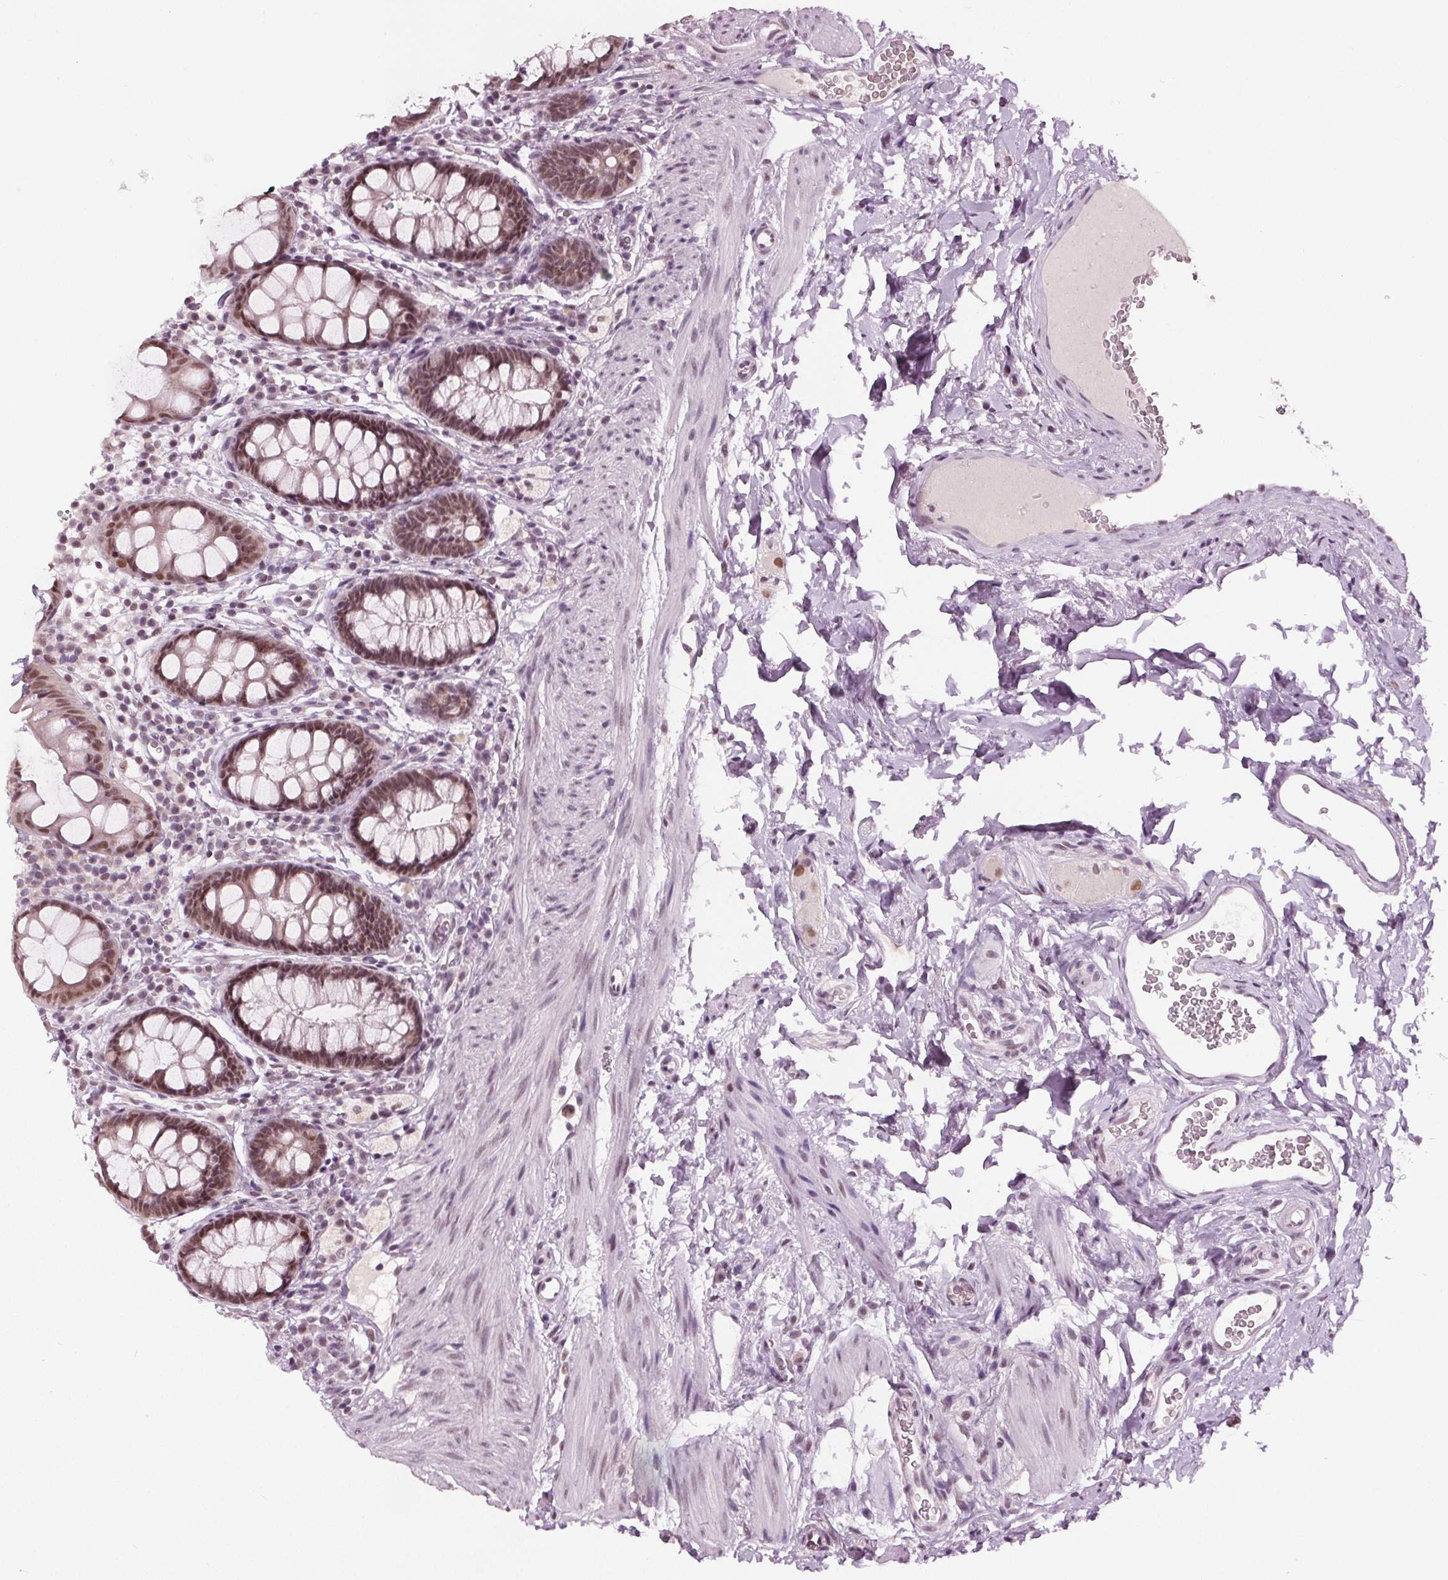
{"staining": {"intensity": "moderate", "quantity": ">75%", "location": "nuclear"}, "tissue": "rectum", "cell_type": "Glandular cells", "image_type": "normal", "snomed": [{"axis": "morphology", "description": "Normal tissue, NOS"}, {"axis": "topography", "description": "Rectum"}, {"axis": "topography", "description": "Peripheral nerve tissue"}], "caption": "Immunohistochemistry staining of benign rectum, which shows medium levels of moderate nuclear staining in approximately >75% of glandular cells indicating moderate nuclear protein expression. The staining was performed using DAB (3,3'-diaminobenzidine) (brown) for protein detection and nuclei were counterstained in hematoxylin (blue).", "gene": "IWS1", "patient": {"sex": "female", "age": 69}}